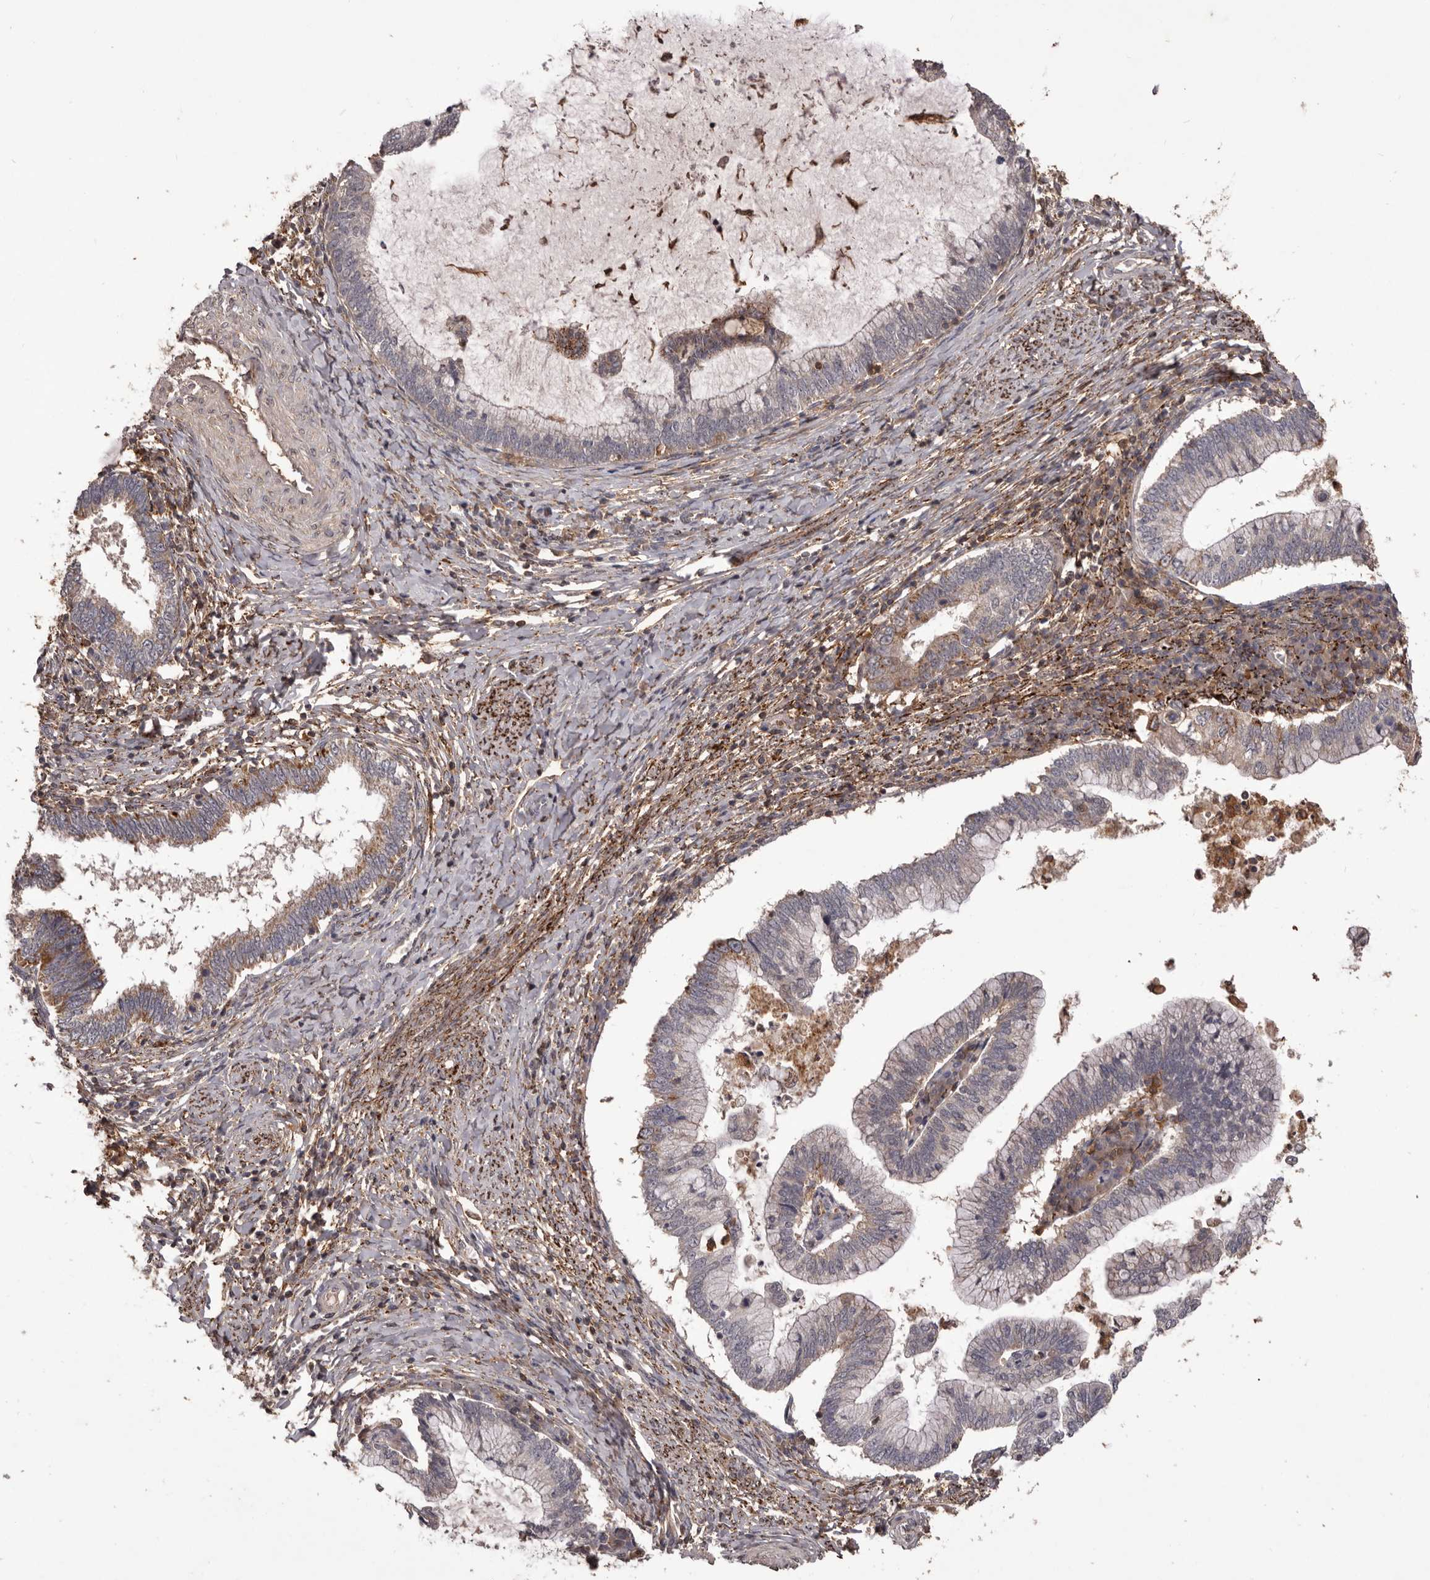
{"staining": {"intensity": "weak", "quantity": "<25%", "location": "cytoplasmic/membranous"}, "tissue": "cervical cancer", "cell_type": "Tumor cells", "image_type": "cancer", "snomed": [{"axis": "morphology", "description": "Adenocarcinoma, NOS"}, {"axis": "topography", "description": "Cervix"}], "caption": "High magnification brightfield microscopy of cervical cancer stained with DAB (brown) and counterstained with hematoxylin (blue): tumor cells show no significant positivity.", "gene": "GLIPR2", "patient": {"sex": "female", "age": 36}}